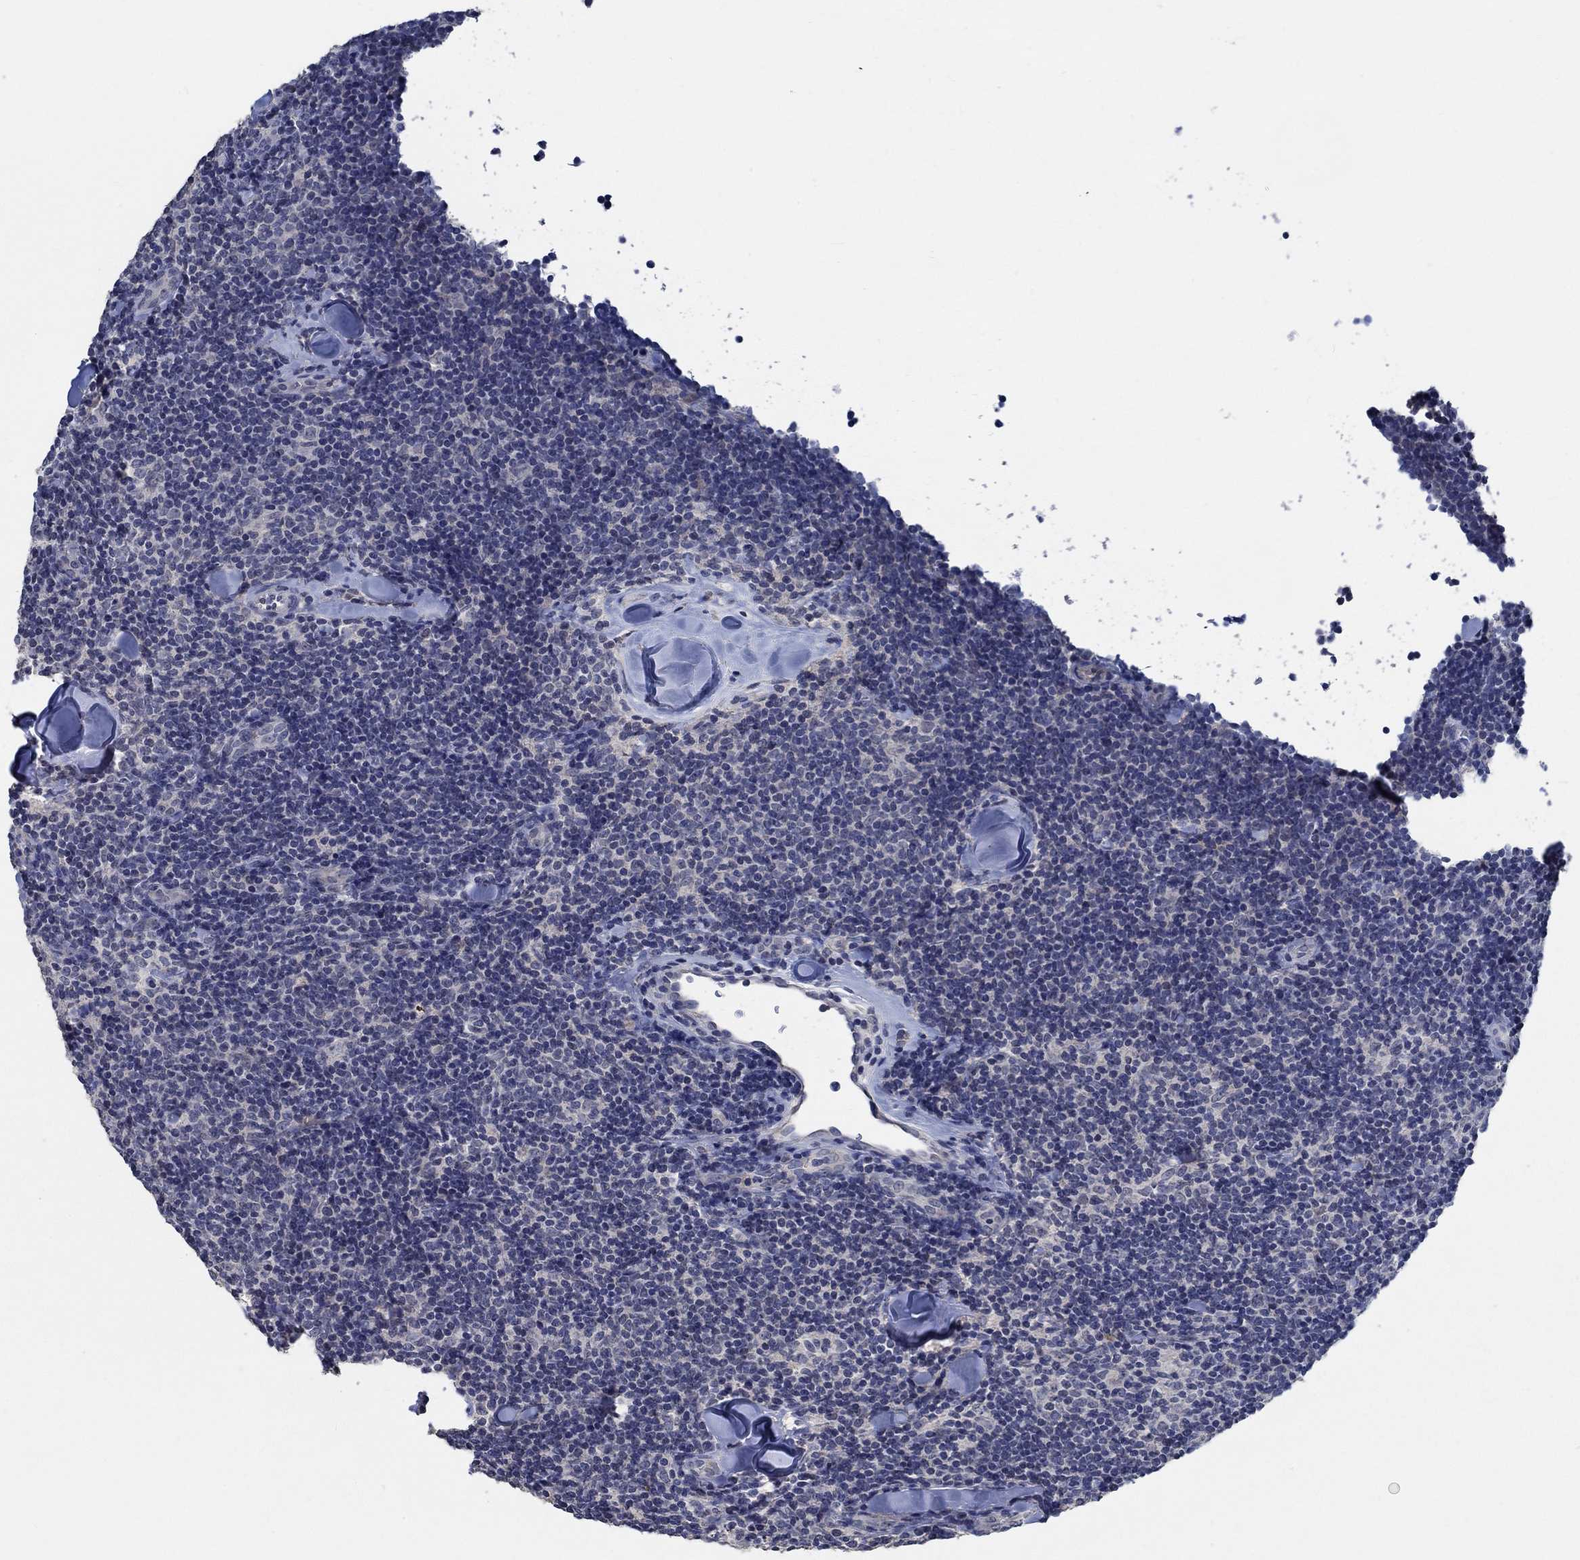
{"staining": {"intensity": "negative", "quantity": "none", "location": "none"}, "tissue": "lymphoma", "cell_type": "Tumor cells", "image_type": "cancer", "snomed": [{"axis": "morphology", "description": "Malignant lymphoma, non-Hodgkin's type, Low grade"}, {"axis": "topography", "description": "Lymph node"}], "caption": "Malignant lymphoma, non-Hodgkin's type (low-grade) stained for a protein using IHC demonstrates no positivity tumor cells.", "gene": "OBSCN", "patient": {"sex": "female", "age": 56}}